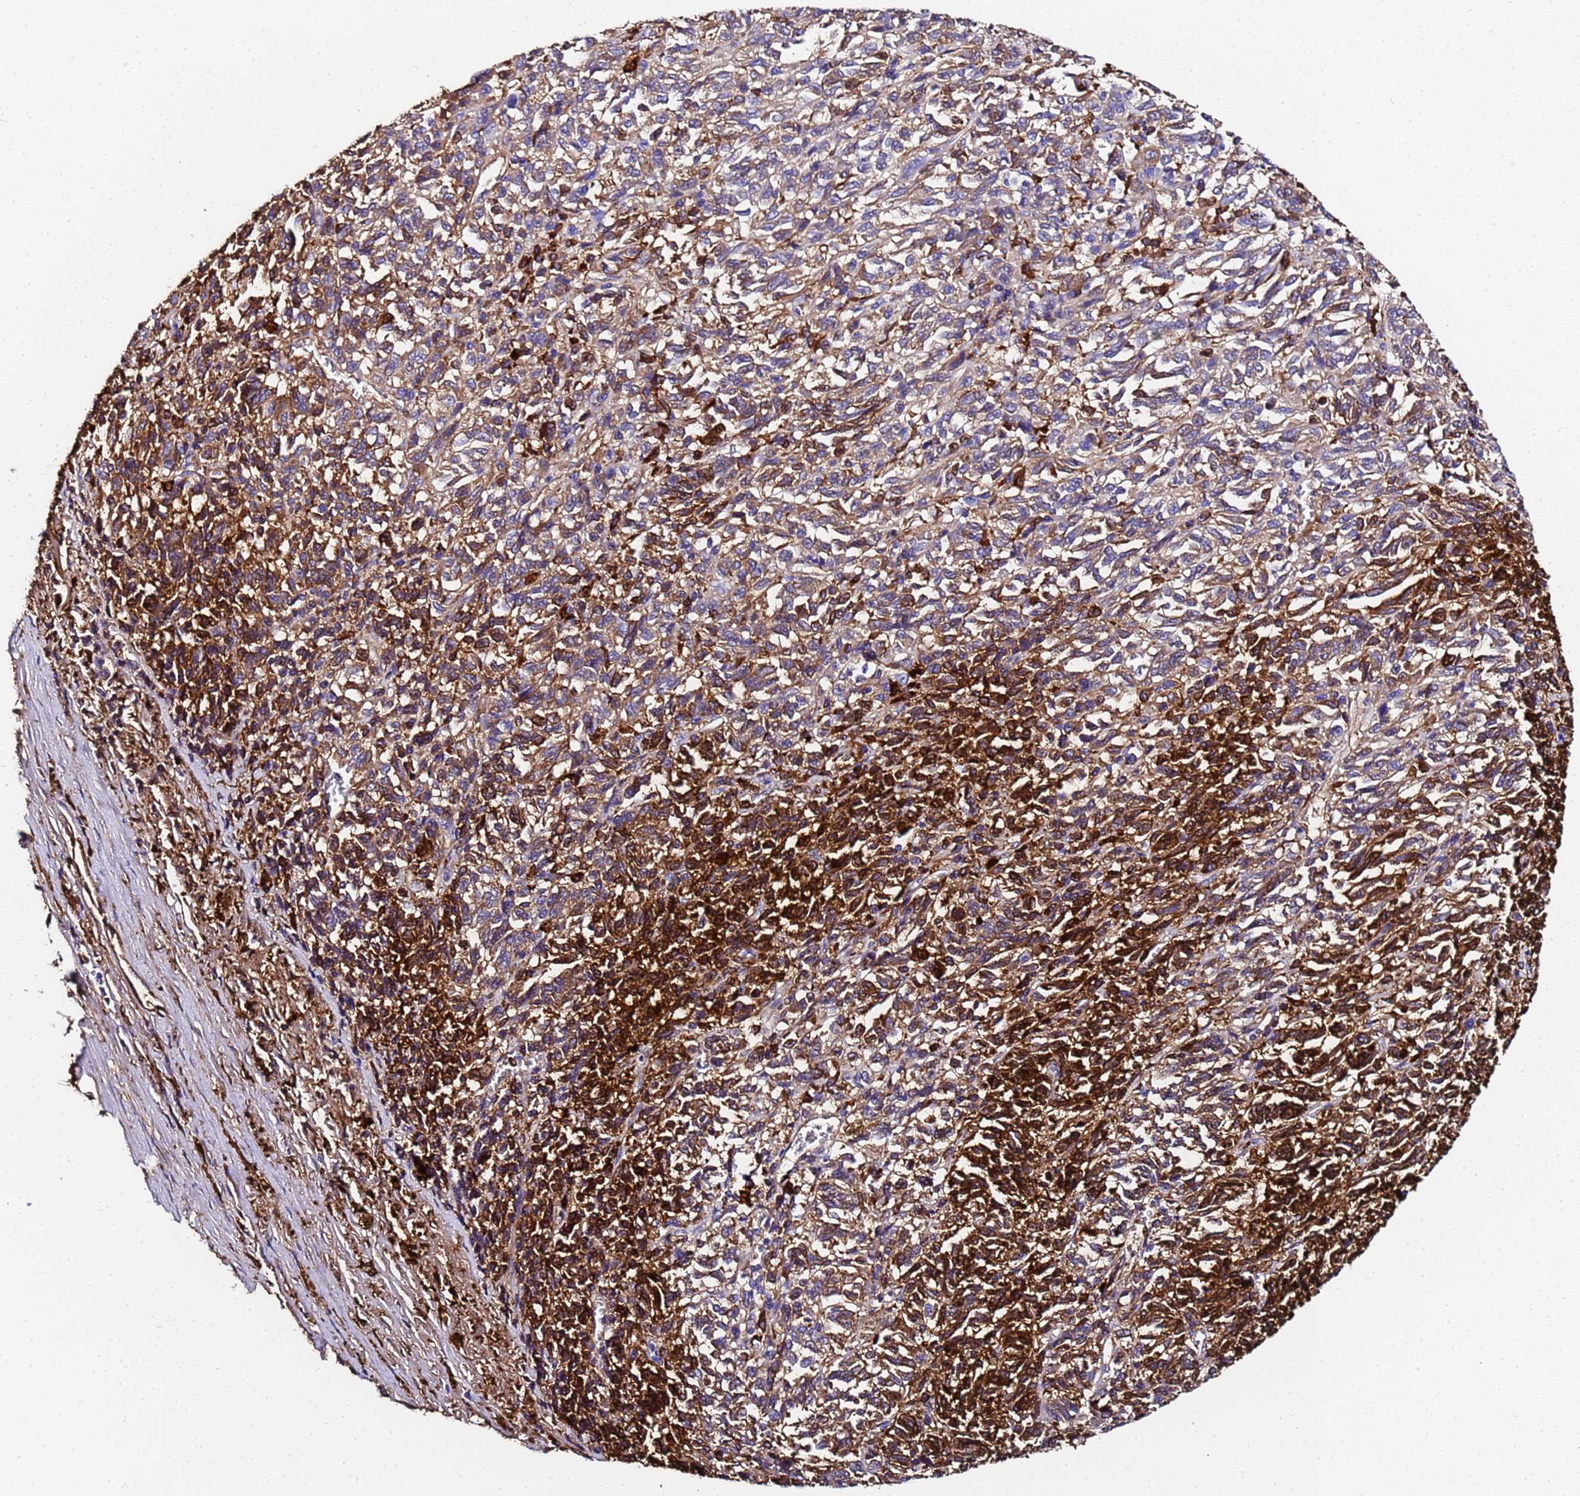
{"staining": {"intensity": "moderate", "quantity": ">75%", "location": "cytoplasmic/membranous"}, "tissue": "melanoma", "cell_type": "Tumor cells", "image_type": "cancer", "snomed": [{"axis": "morphology", "description": "Malignant melanoma, Metastatic site"}, {"axis": "topography", "description": "Lung"}], "caption": "This is a photomicrograph of immunohistochemistry (IHC) staining of melanoma, which shows moderate positivity in the cytoplasmic/membranous of tumor cells.", "gene": "FTL", "patient": {"sex": "male", "age": 64}}